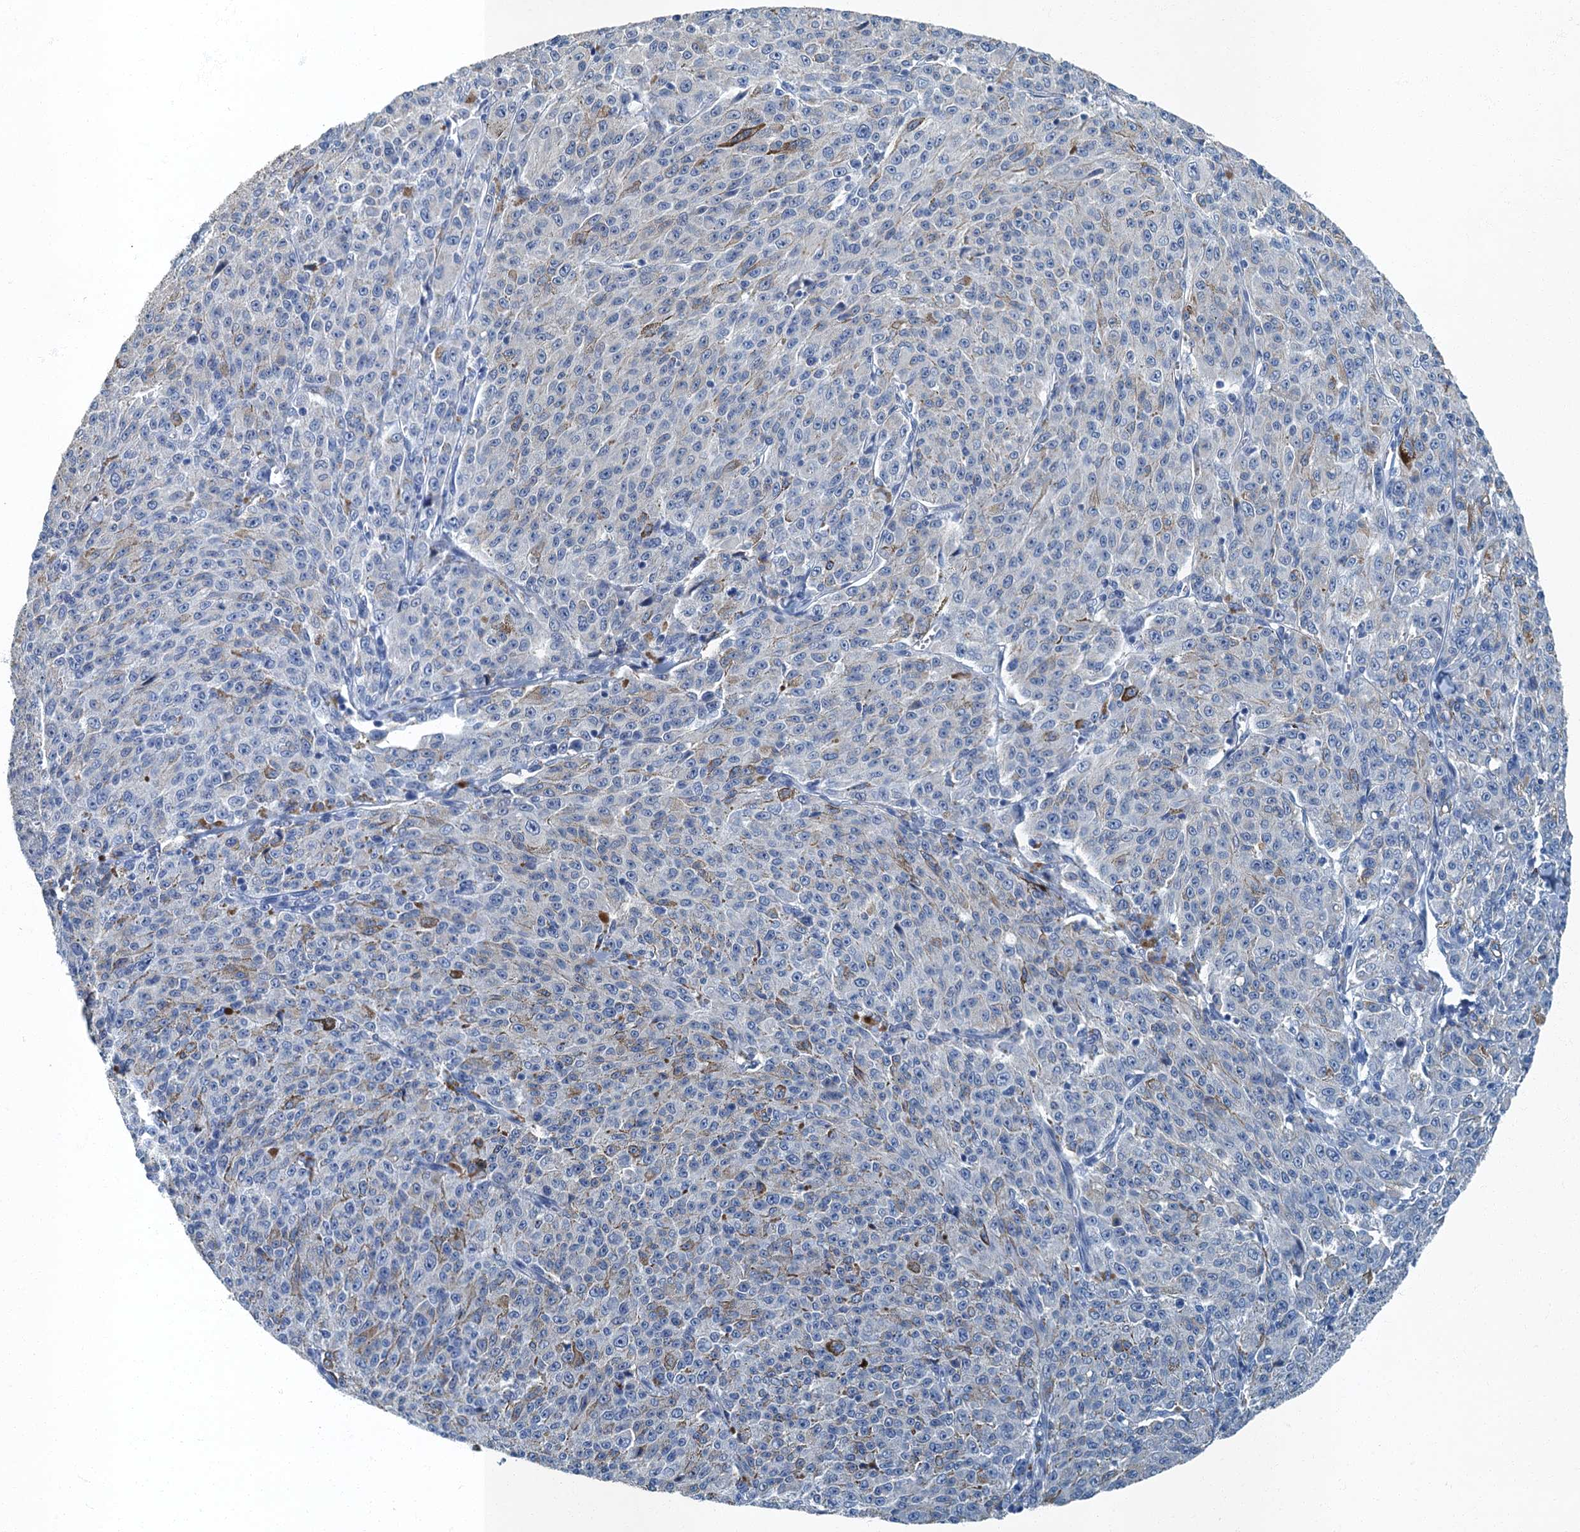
{"staining": {"intensity": "negative", "quantity": "none", "location": "none"}, "tissue": "melanoma", "cell_type": "Tumor cells", "image_type": "cancer", "snomed": [{"axis": "morphology", "description": "Malignant melanoma, NOS"}, {"axis": "topography", "description": "Skin"}], "caption": "IHC of human melanoma demonstrates no staining in tumor cells.", "gene": "GADL1", "patient": {"sex": "female", "age": 52}}